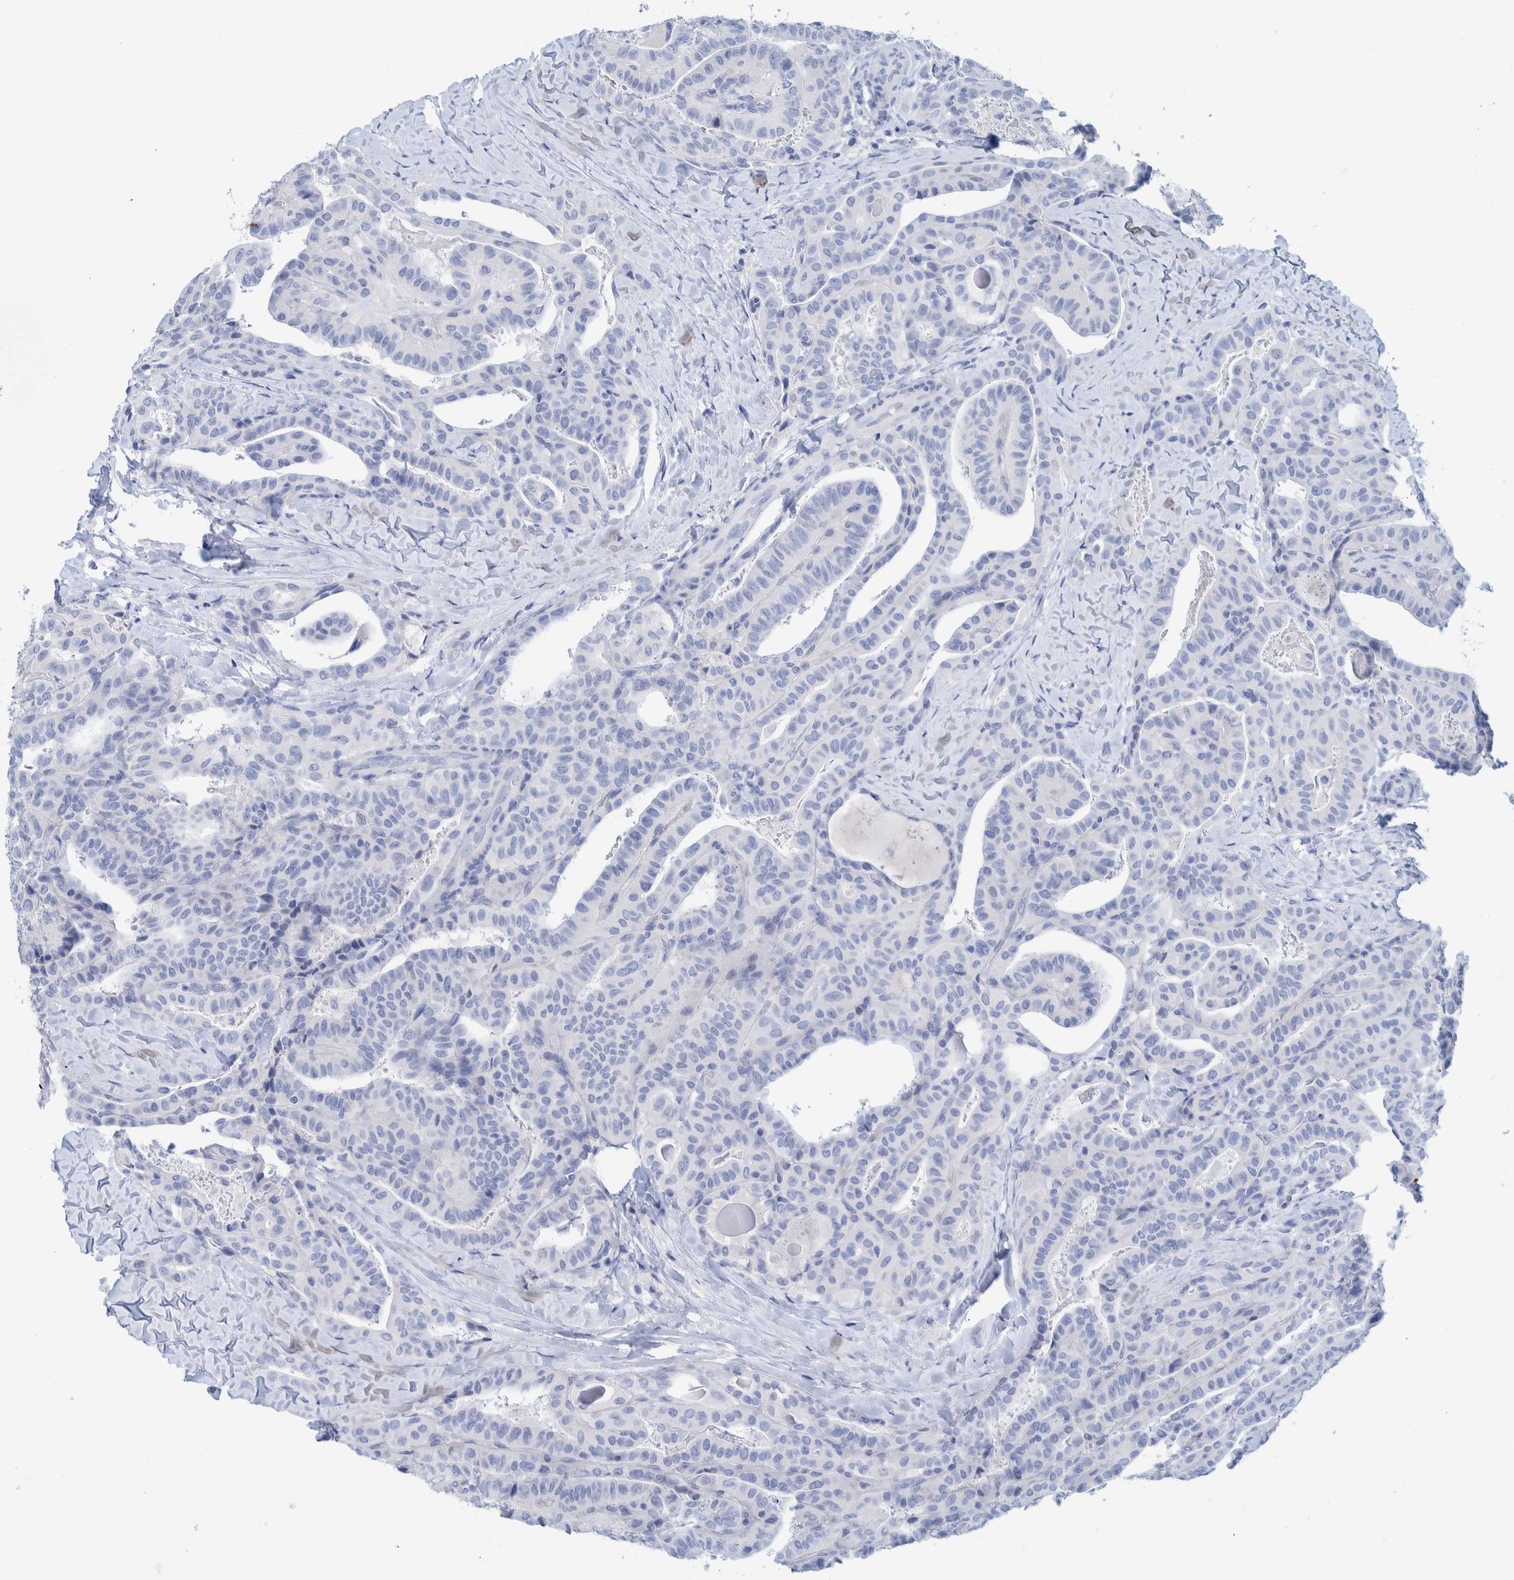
{"staining": {"intensity": "negative", "quantity": "none", "location": "none"}, "tissue": "thyroid cancer", "cell_type": "Tumor cells", "image_type": "cancer", "snomed": [{"axis": "morphology", "description": "Papillary adenocarcinoma, NOS"}, {"axis": "topography", "description": "Thyroid gland"}], "caption": "IHC of human thyroid cancer (papillary adenocarcinoma) exhibits no staining in tumor cells. (Brightfield microscopy of DAB IHC at high magnification).", "gene": "PERP", "patient": {"sex": "male", "age": 77}}